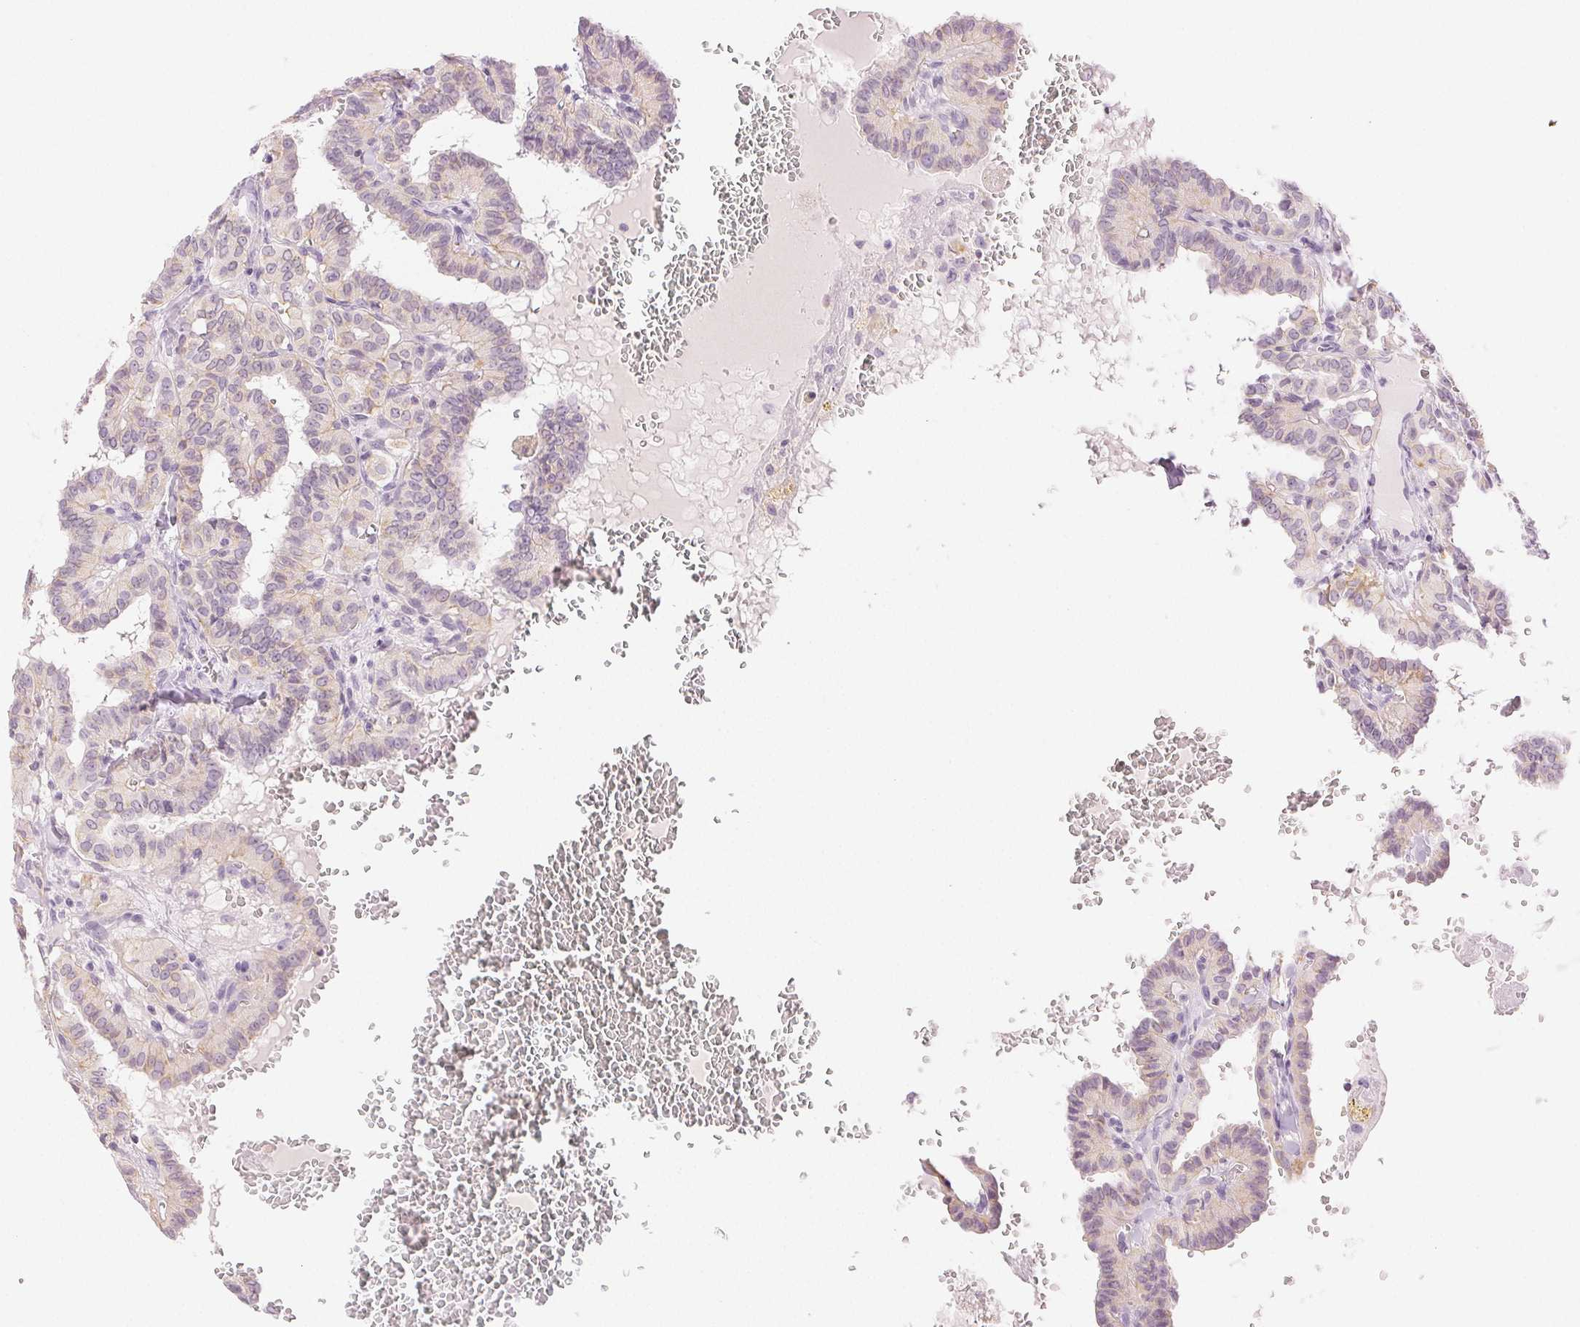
{"staining": {"intensity": "negative", "quantity": "none", "location": "none"}, "tissue": "thyroid cancer", "cell_type": "Tumor cells", "image_type": "cancer", "snomed": [{"axis": "morphology", "description": "Papillary adenocarcinoma, NOS"}, {"axis": "topography", "description": "Thyroid gland"}], "caption": "Tumor cells show no significant protein staining in thyroid papillary adenocarcinoma.", "gene": "SLC5A2", "patient": {"sex": "female", "age": 21}}